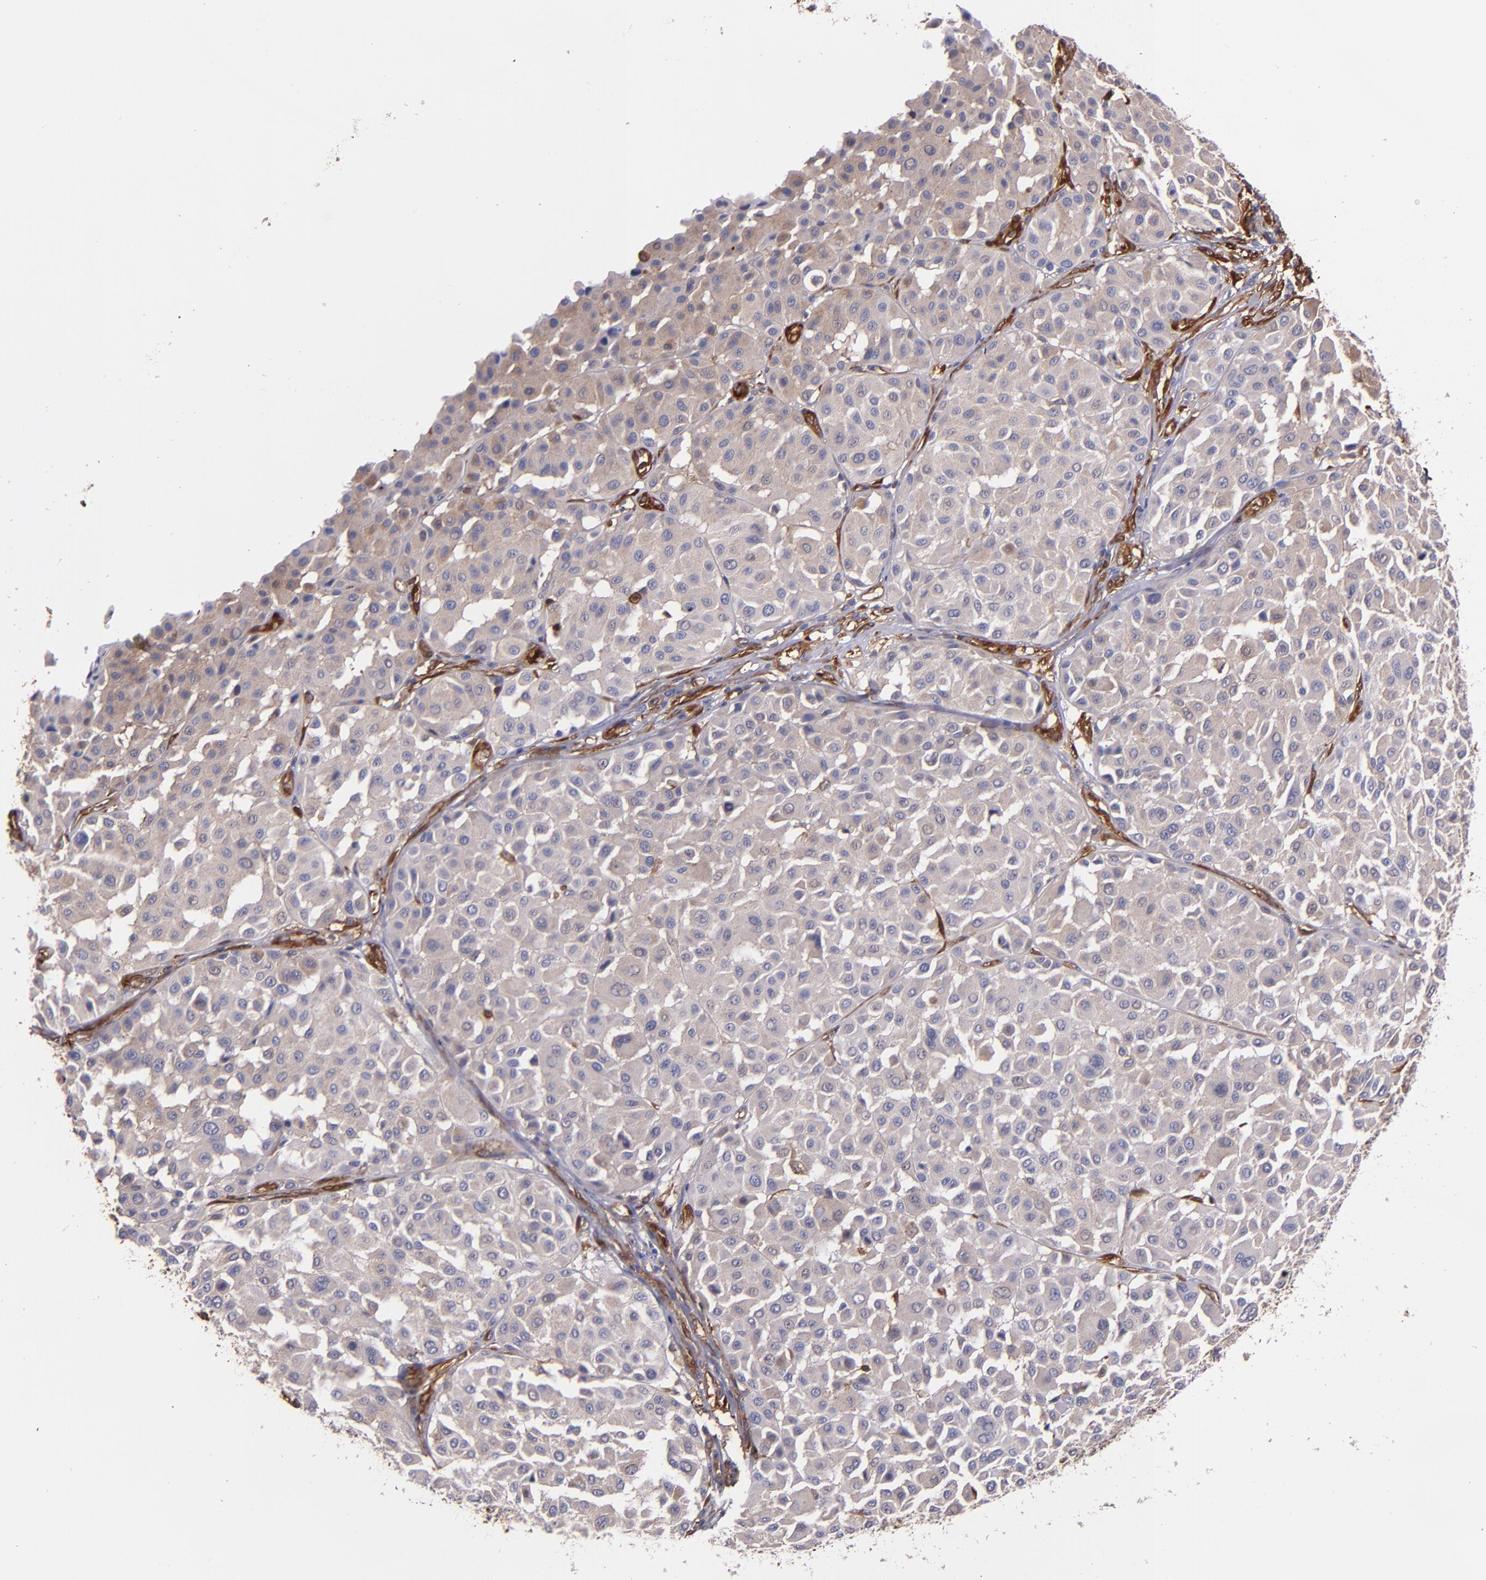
{"staining": {"intensity": "weak", "quantity": ">75%", "location": "cytoplasmic/membranous"}, "tissue": "melanoma", "cell_type": "Tumor cells", "image_type": "cancer", "snomed": [{"axis": "morphology", "description": "Malignant melanoma, Metastatic site"}, {"axis": "topography", "description": "Soft tissue"}], "caption": "A micrograph of human malignant melanoma (metastatic site) stained for a protein displays weak cytoplasmic/membranous brown staining in tumor cells. (DAB (3,3'-diaminobenzidine) IHC with brightfield microscopy, high magnification).", "gene": "VCL", "patient": {"sex": "male", "age": 41}}